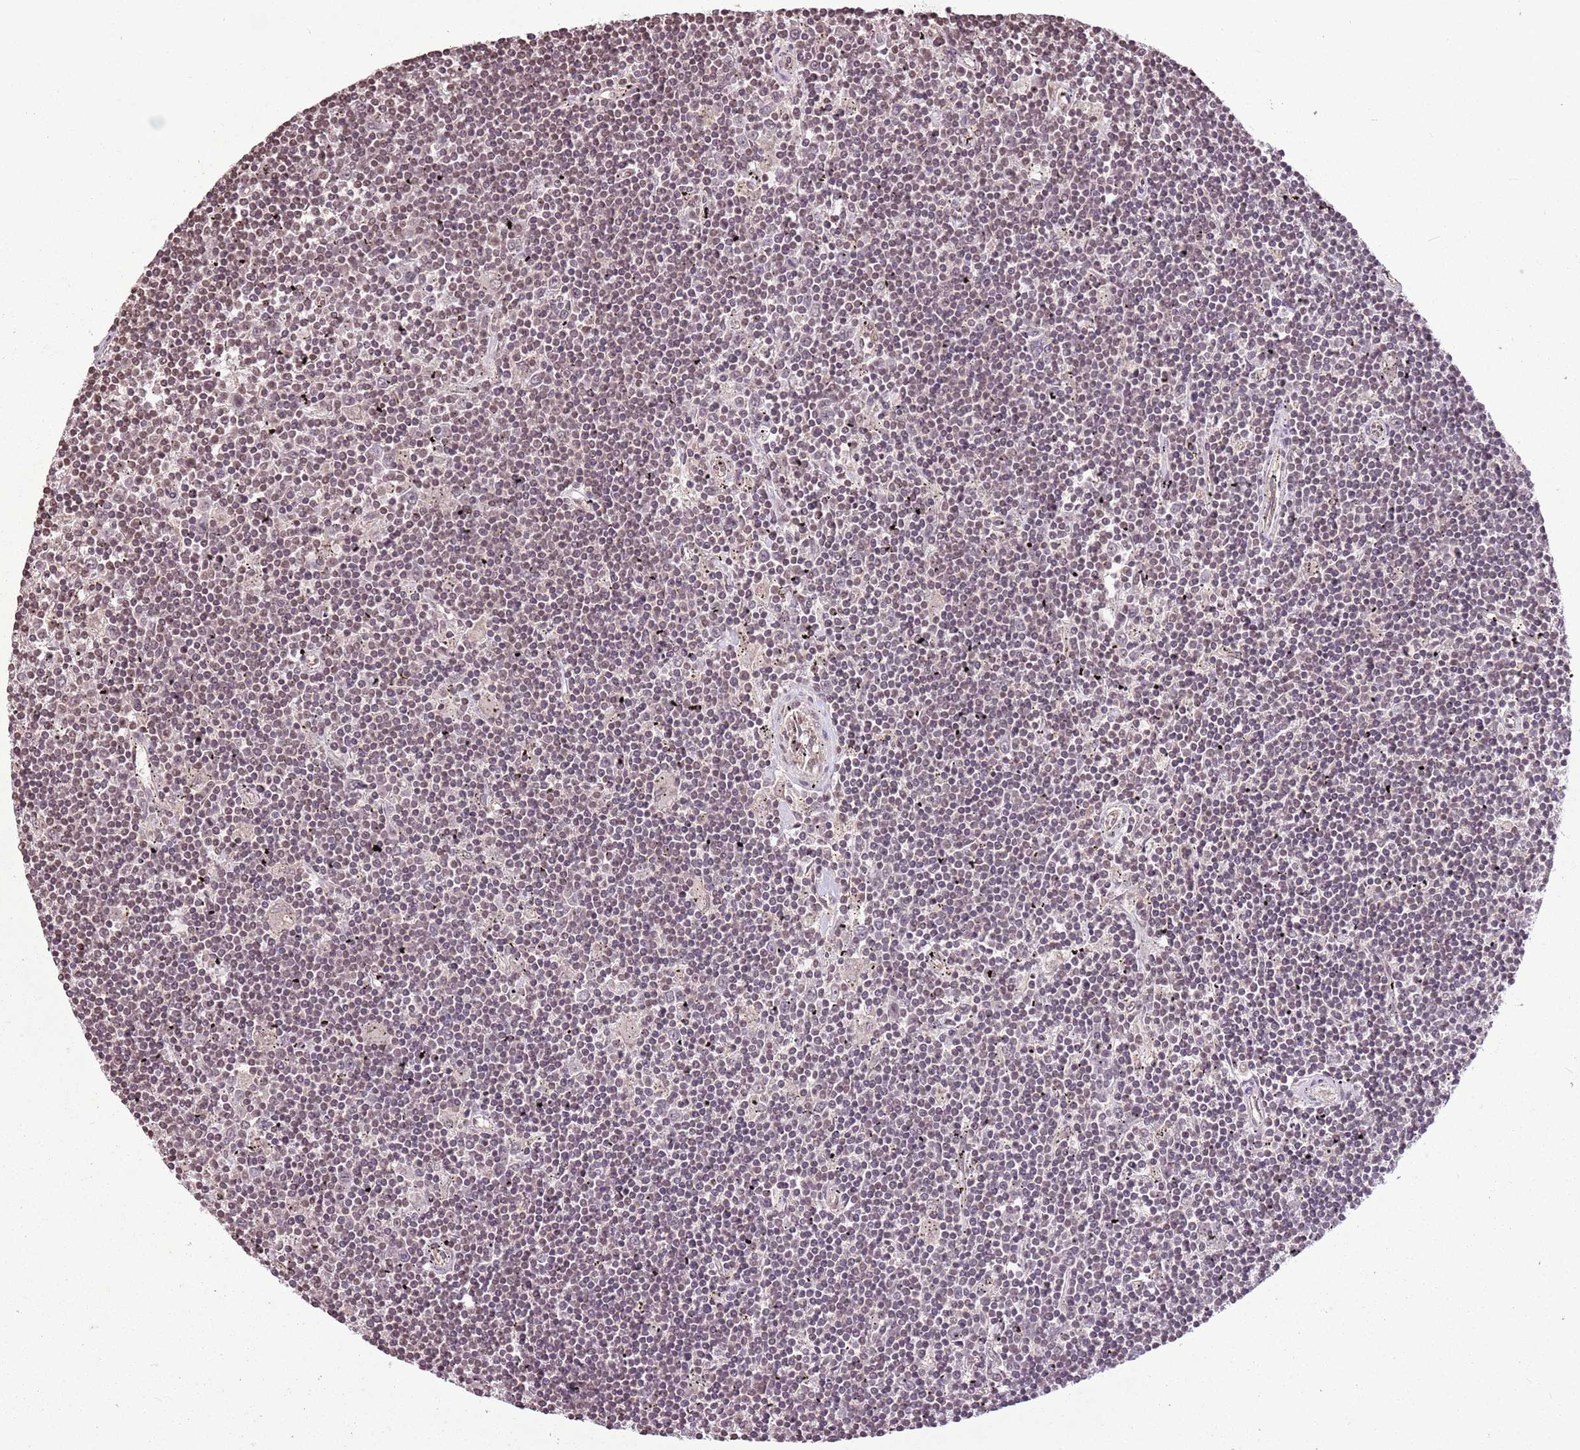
{"staining": {"intensity": "weak", "quantity": ">75%", "location": "nuclear"}, "tissue": "lymphoma", "cell_type": "Tumor cells", "image_type": "cancer", "snomed": [{"axis": "morphology", "description": "Malignant lymphoma, non-Hodgkin's type, Low grade"}, {"axis": "topography", "description": "Spleen"}], "caption": "Lymphoma stained with DAB (3,3'-diaminobenzidine) immunohistochemistry demonstrates low levels of weak nuclear positivity in about >75% of tumor cells.", "gene": "CAPN9", "patient": {"sex": "male", "age": 76}}